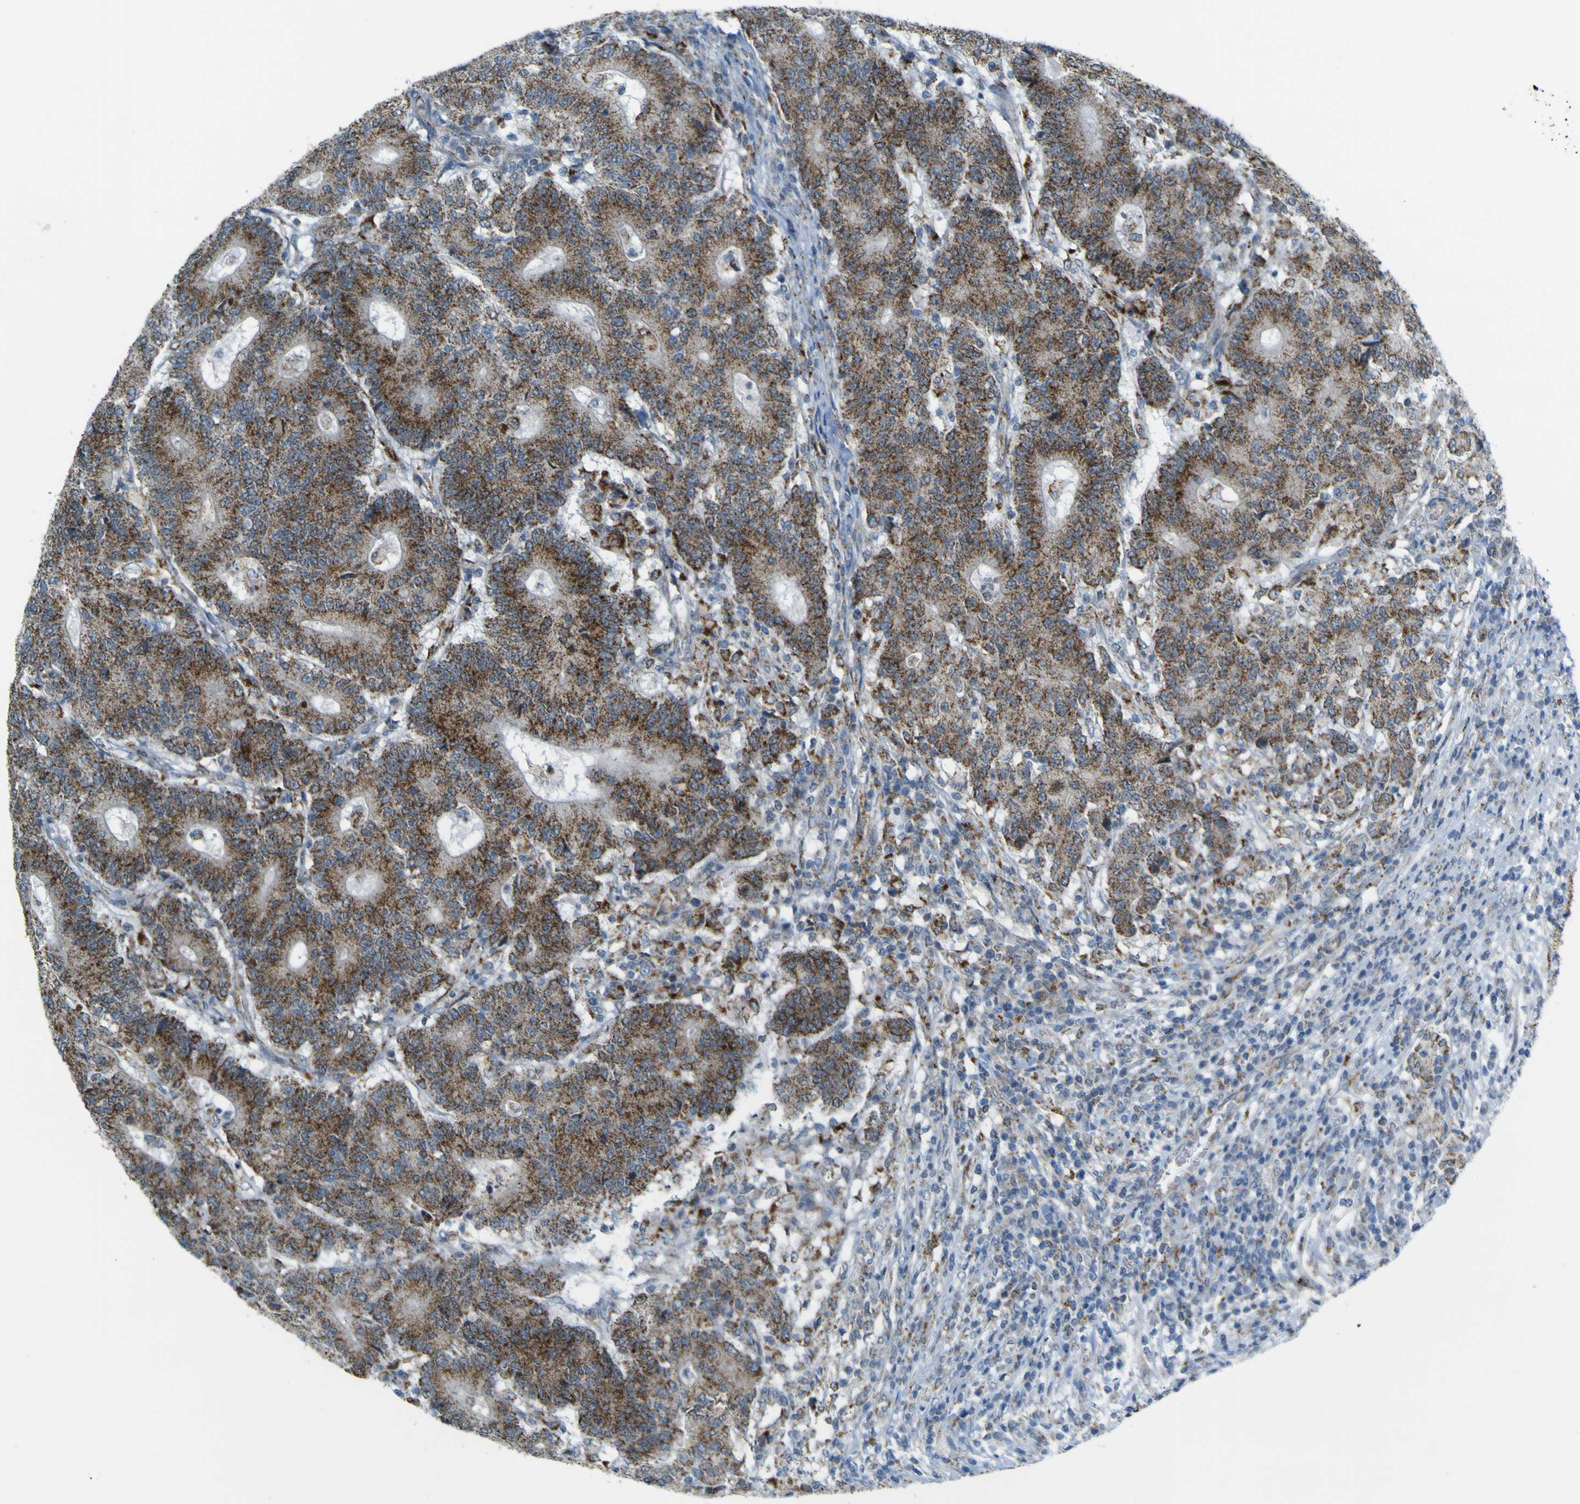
{"staining": {"intensity": "moderate", "quantity": ">75%", "location": "cytoplasmic/membranous"}, "tissue": "colorectal cancer", "cell_type": "Tumor cells", "image_type": "cancer", "snomed": [{"axis": "morphology", "description": "Normal tissue, NOS"}, {"axis": "morphology", "description": "Adenocarcinoma, NOS"}, {"axis": "topography", "description": "Colon"}], "caption": "Human colorectal adenocarcinoma stained with a protein marker displays moderate staining in tumor cells.", "gene": "ACBD5", "patient": {"sex": "female", "age": 75}}